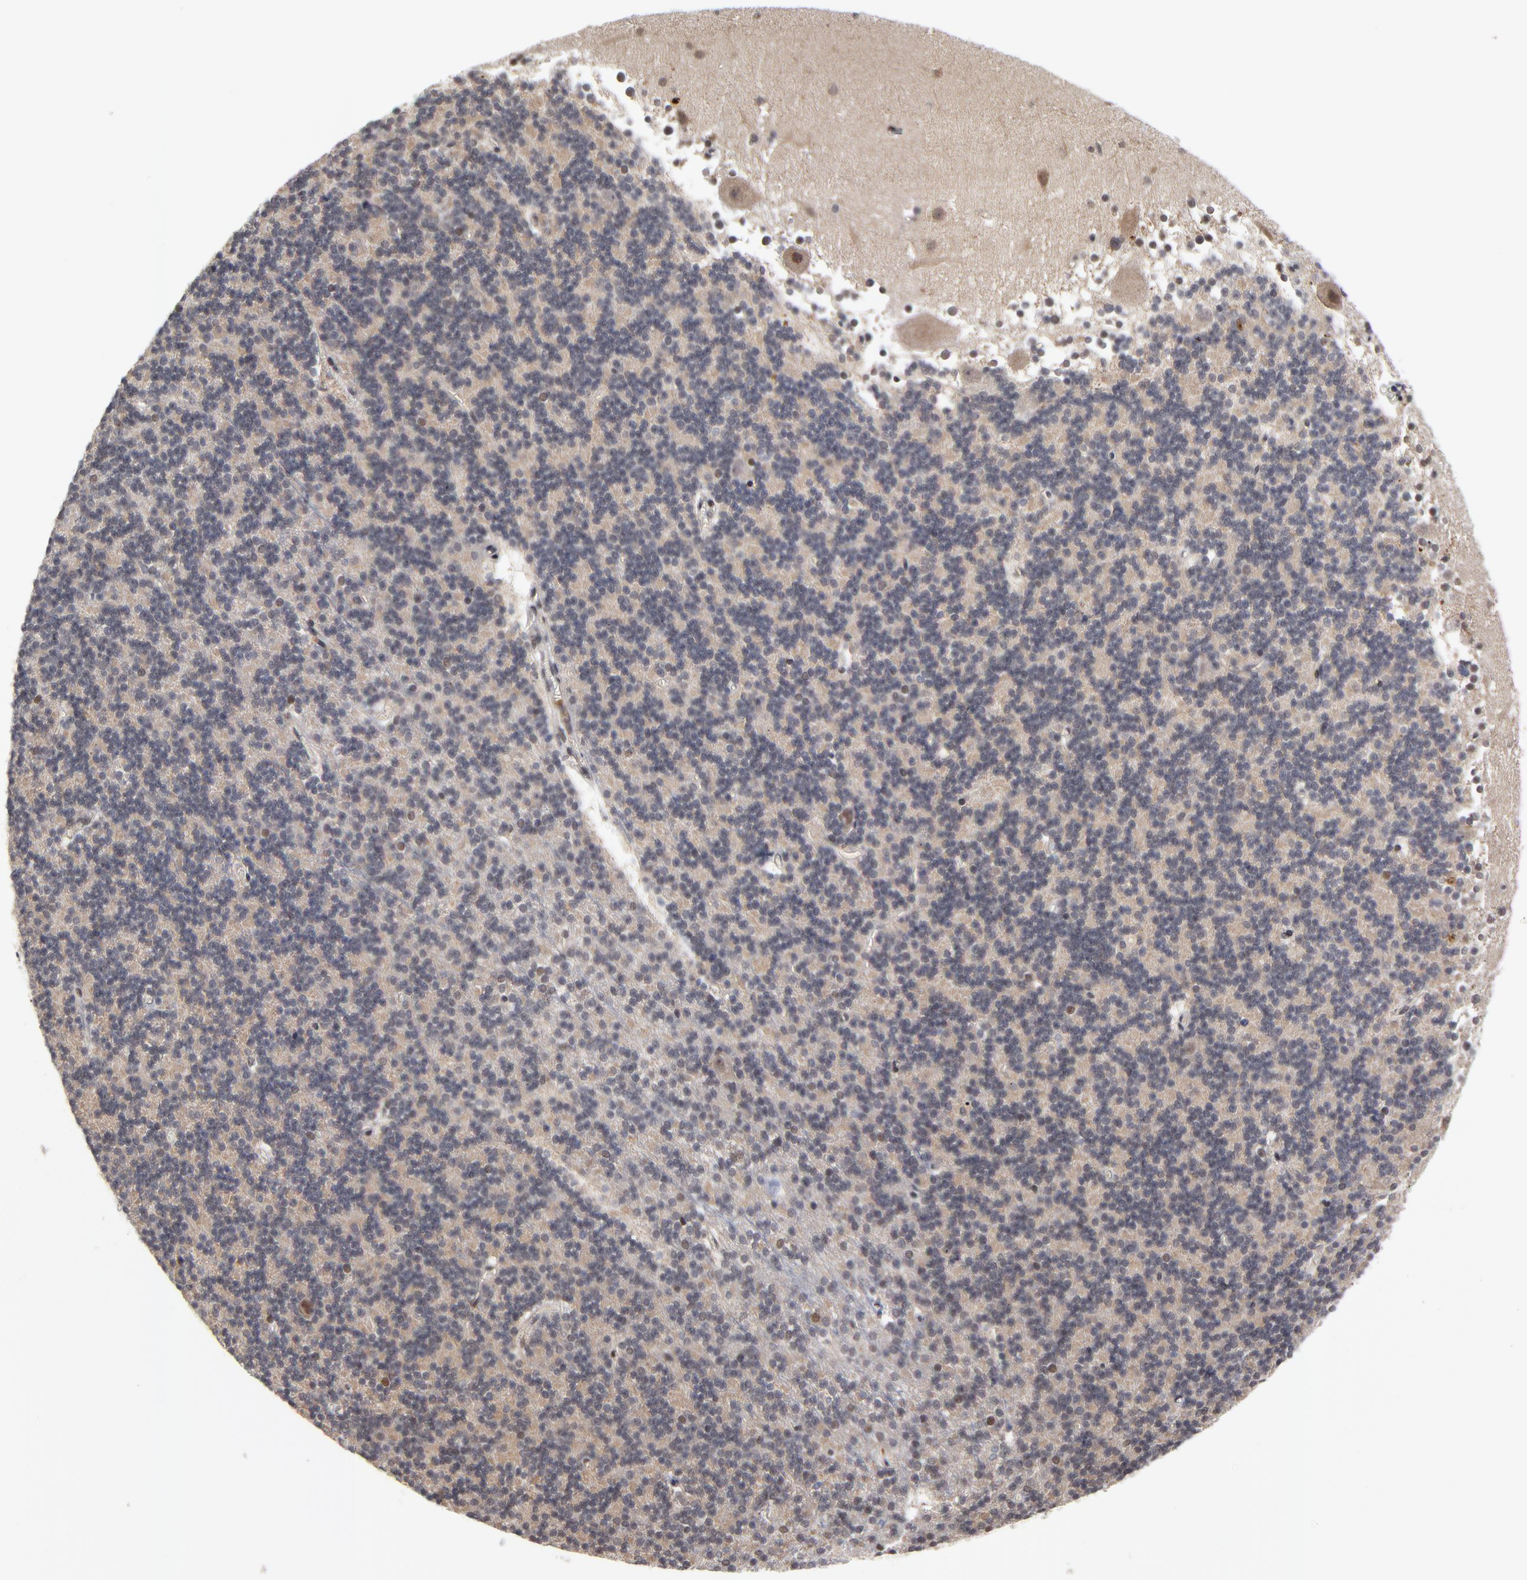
{"staining": {"intensity": "weak", "quantity": ">75%", "location": "cytoplasmic/membranous"}, "tissue": "cerebellum", "cell_type": "Cells in granular layer", "image_type": "normal", "snomed": [{"axis": "morphology", "description": "Normal tissue, NOS"}, {"axis": "topography", "description": "Cerebellum"}], "caption": "A brown stain highlights weak cytoplasmic/membranous staining of a protein in cells in granular layer of benign human cerebellum.", "gene": "ZNF419", "patient": {"sex": "female", "age": 19}}